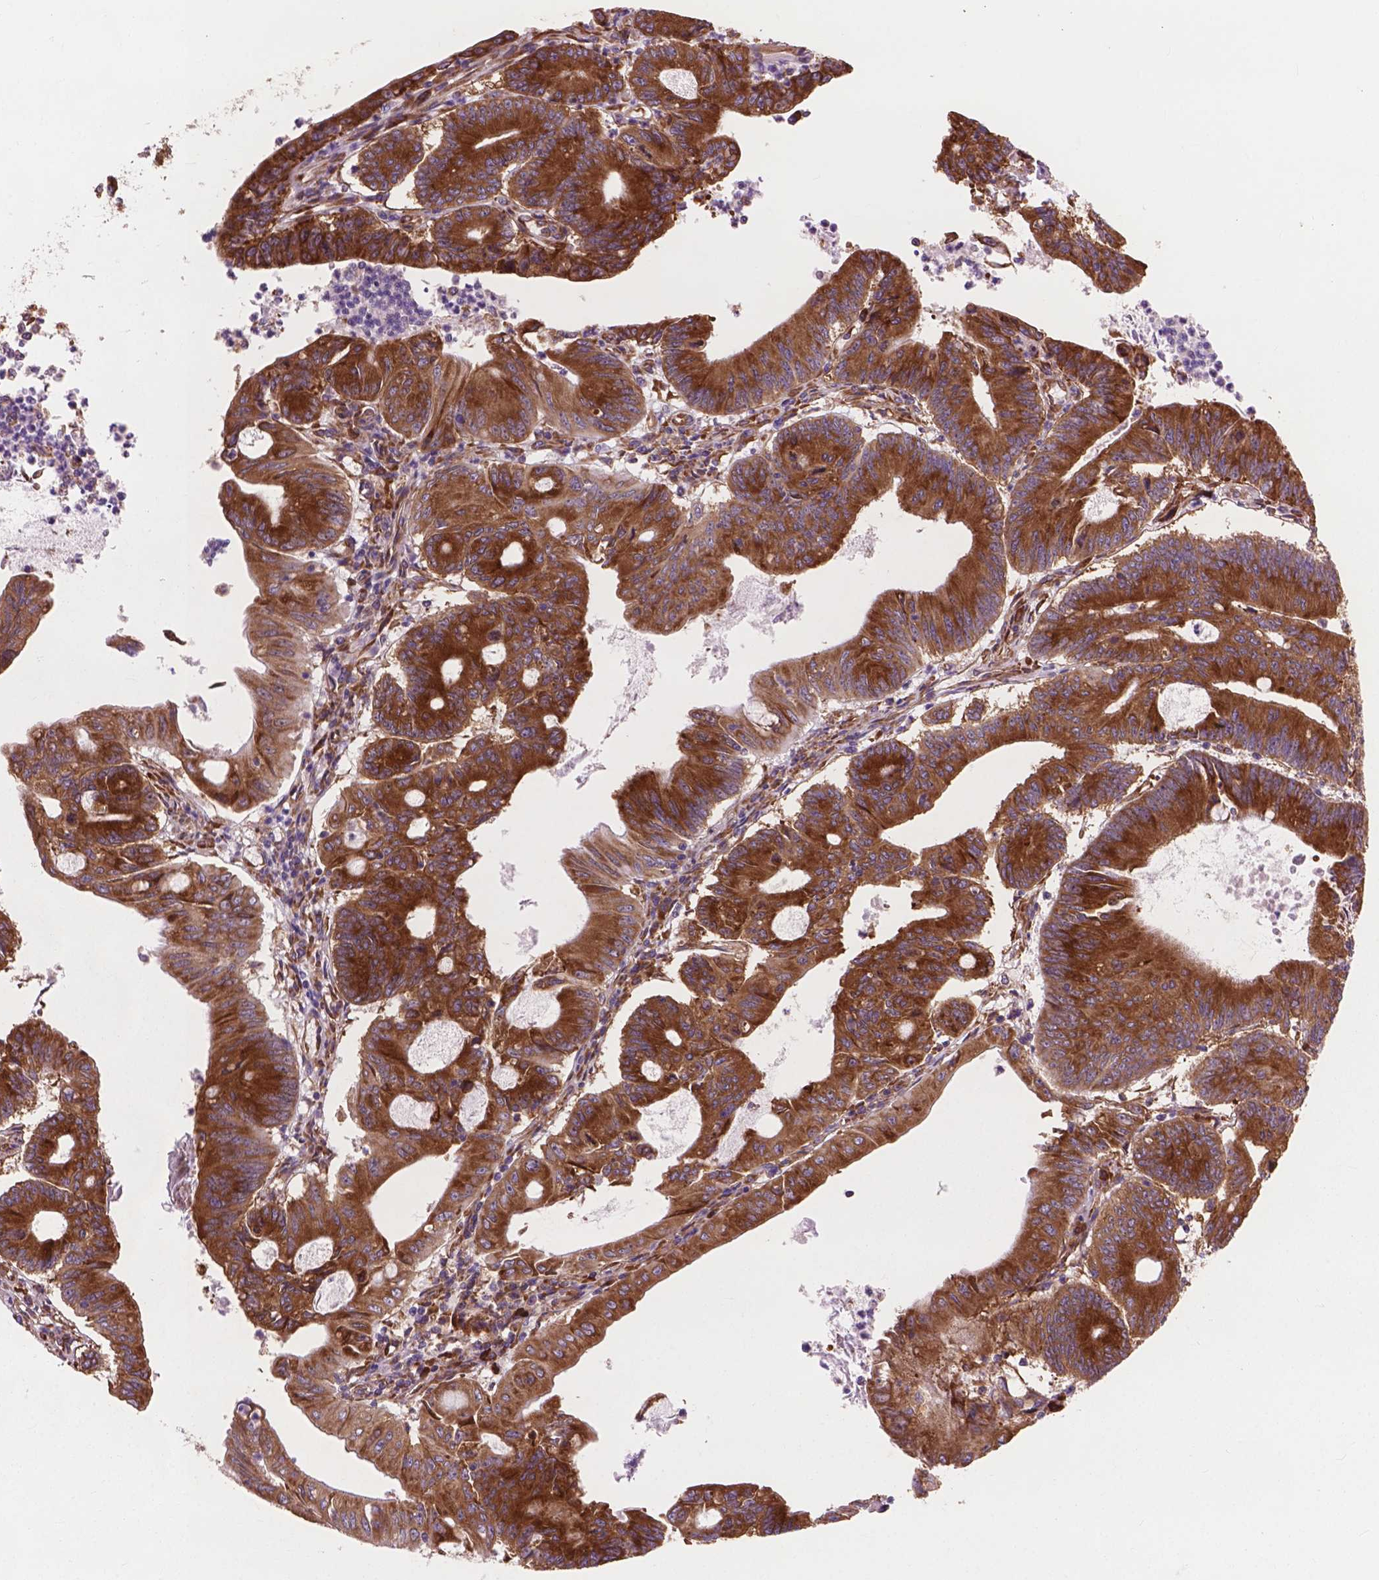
{"staining": {"intensity": "strong", "quantity": ">75%", "location": "cytoplasmic/membranous"}, "tissue": "colorectal cancer", "cell_type": "Tumor cells", "image_type": "cancer", "snomed": [{"axis": "morphology", "description": "Adenocarcinoma, NOS"}, {"axis": "topography", "description": "Colon"}], "caption": "Protein analysis of colorectal cancer tissue exhibits strong cytoplasmic/membranous positivity in approximately >75% of tumor cells. (Brightfield microscopy of DAB IHC at high magnification).", "gene": "RPL37A", "patient": {"sex": "female", "age": 70}}